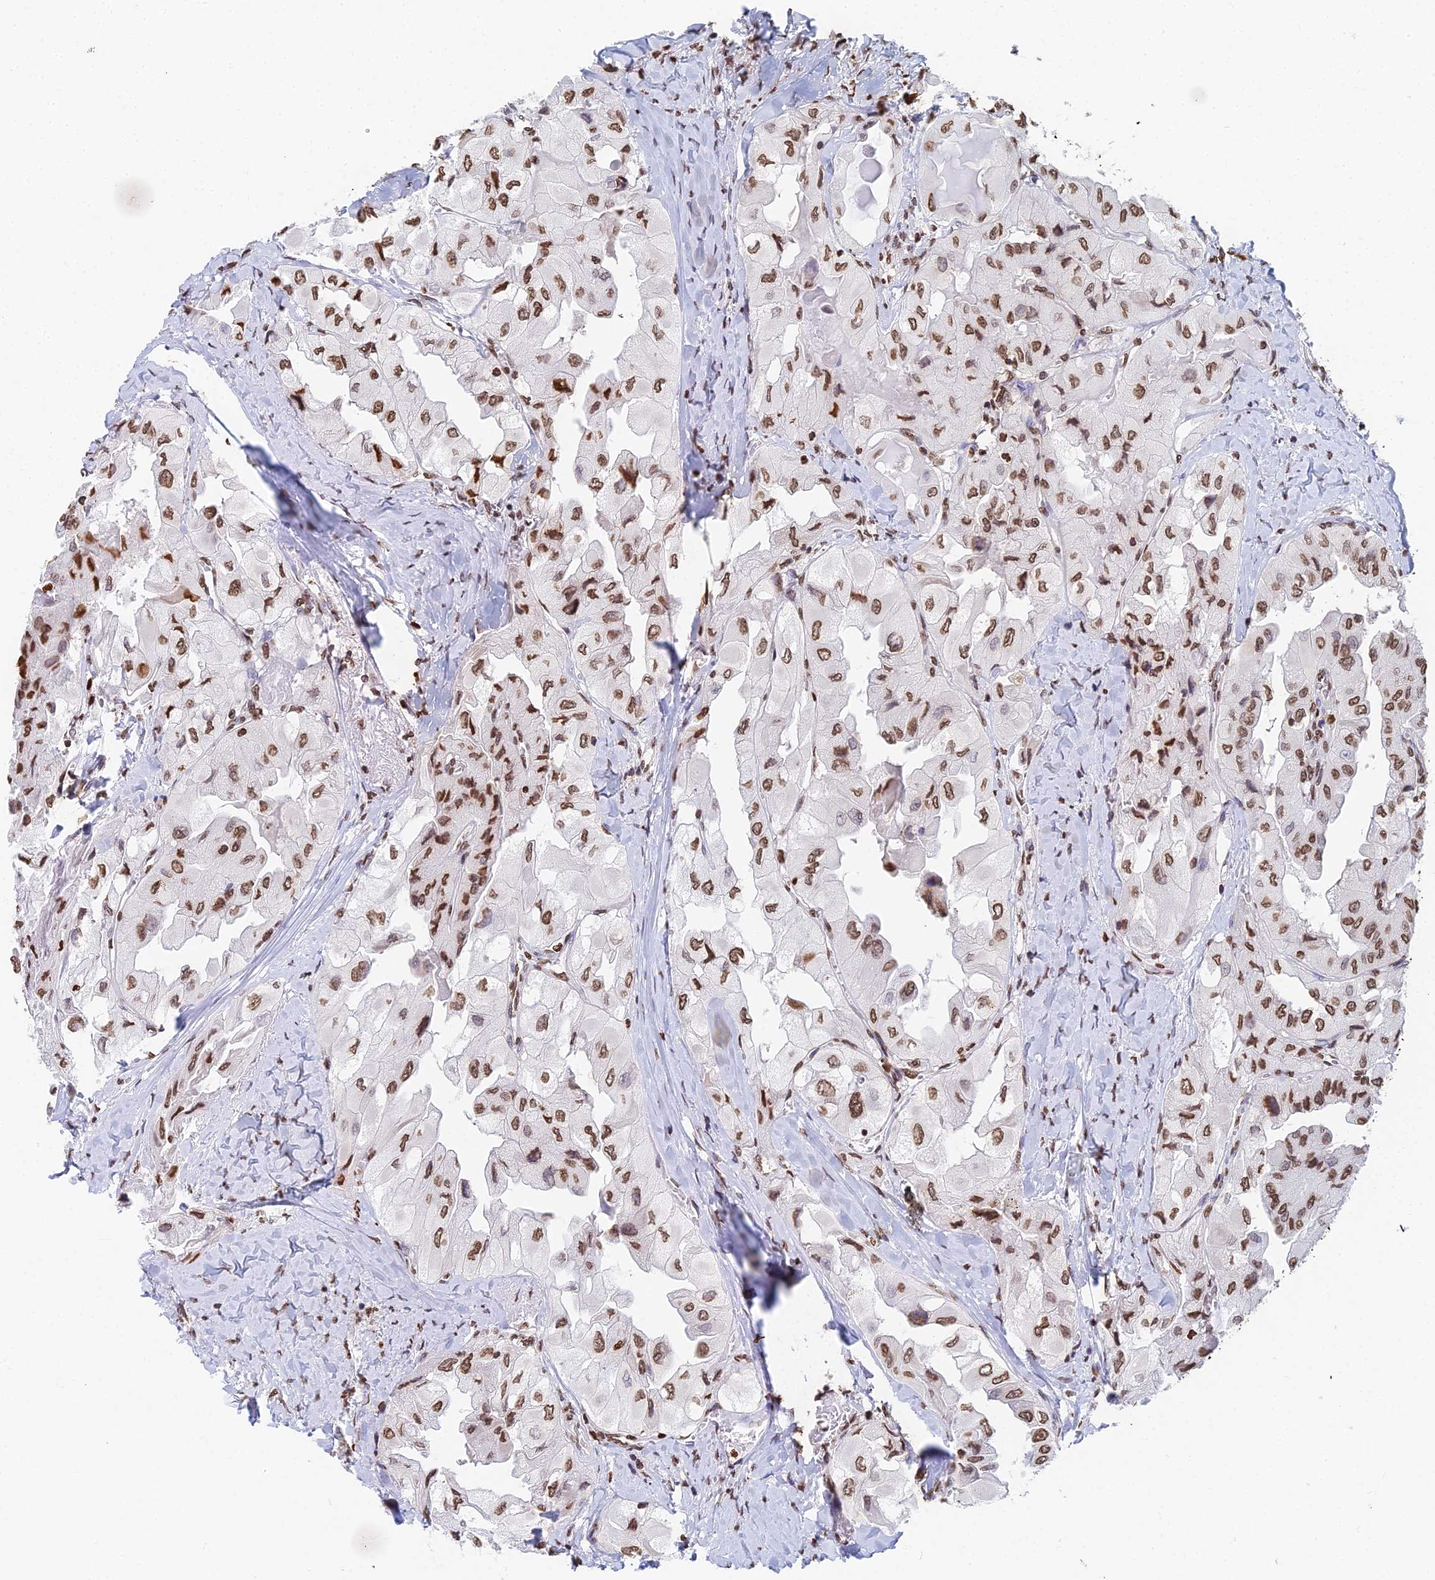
{"staining": {"intensity": "moderate", "quantity": ">75%", "location": "nuclear"}, "tissue": "thyroid cancer", "cell_type": "Tumor cells", "image_type": "cancer", "snomed": [{"axis": "morphology", "description": "Normal tissue, NOS"}, {"axis": "morphology", "description": "Papillary adenocarcinoma, NOS"}, {"axis": "topography", "description": "Thyroid gland"}], "caption": "Immunohistochemical staining of thyroid papillary adenocarcinoma reveals moderate nuclear protein positivity in about >75% of tumor cells.", "gene": "GBP3", "patient": {"sex": "female", "age": 59}}